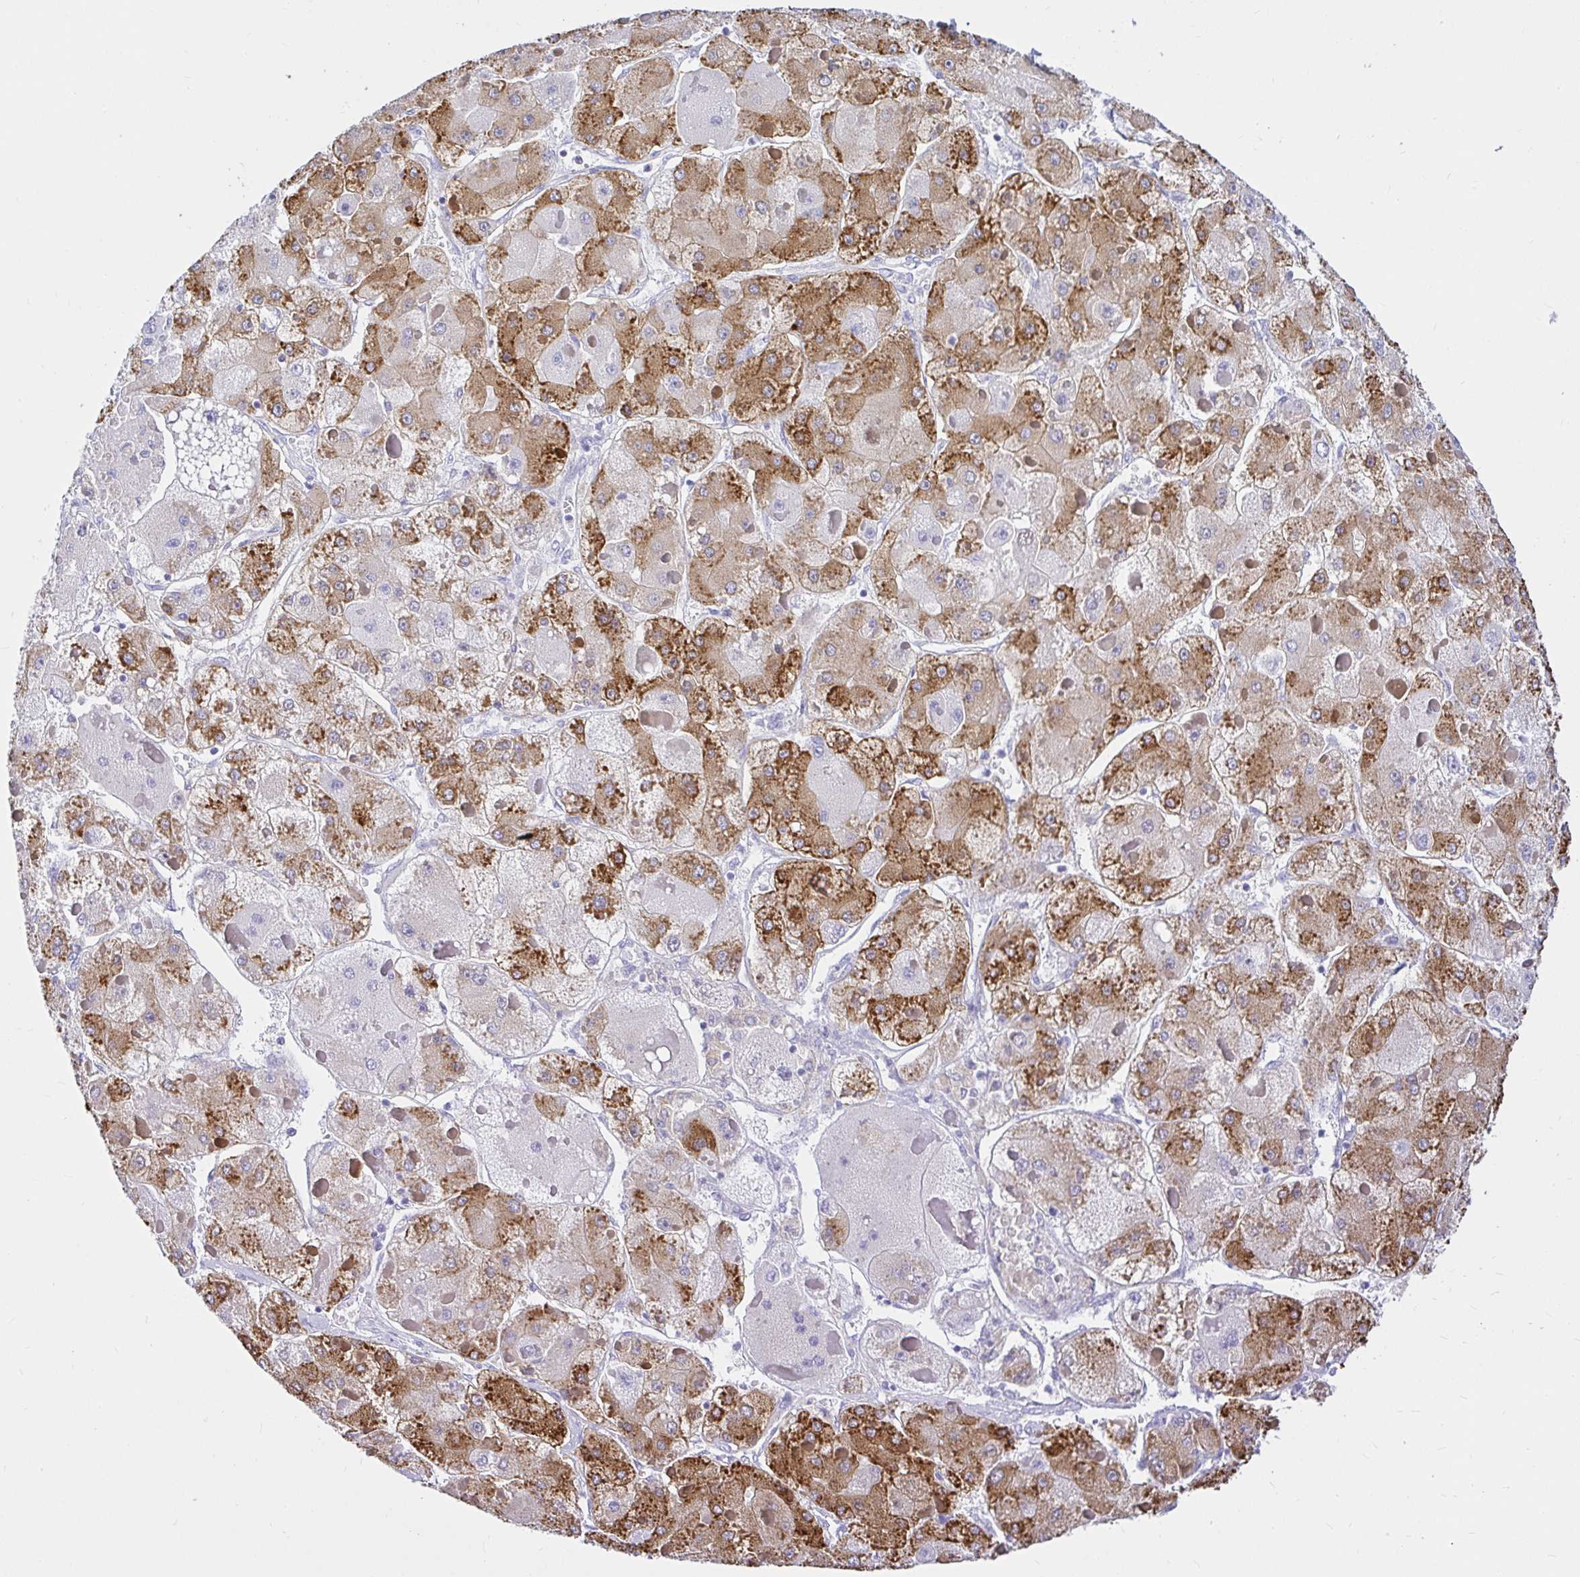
{"staining": {"intensity": "moderate", "quantity": ">75%", "location": "cytoplasmic/membranous"}, "tissue": "liver cancer", "cell_type": "Tumor cells", "image_type": "cancer", "snomed": [{"axis": "morphology", "description": "Carcinoma, Hepatocellular, NOS"}, {"axis": "topography", "description": "Liver"}], "caption": "IHC image of neoplastic tissue: liver hepatocellular carcinoma stained using immunohistochemistry shows medium levels of moderate protein expression localized specifically in the cytoplasmic/membranous of tumor cells, appearing as a cytoplasmic/membranous brown color.", "gene": "BACE2", "patient": {"sex": "female", "age": 73}}